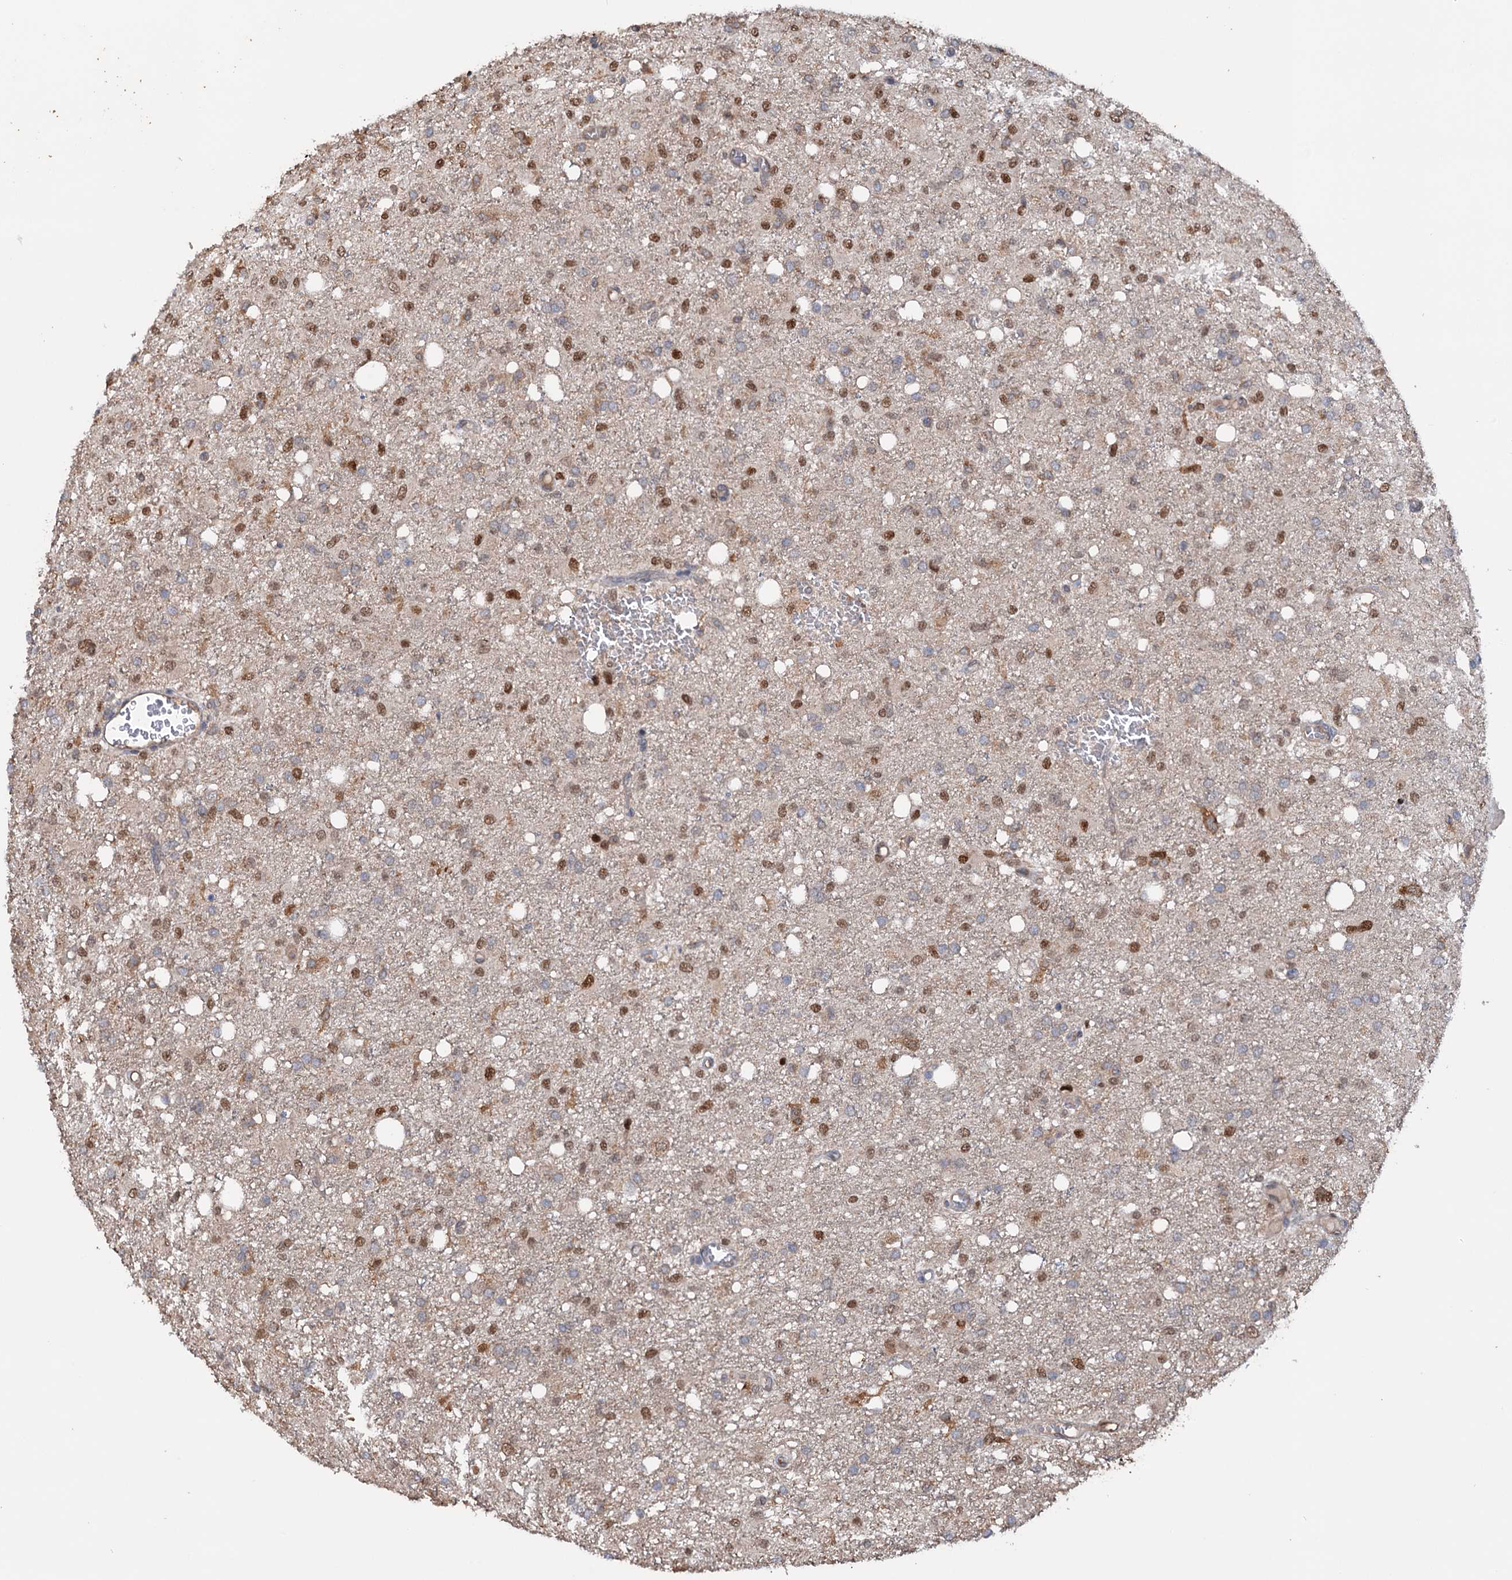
{"staining": {"intensity": "moderate", "quantity": "25%-75%", "location": "cytoplasmic/membranous,nuclear"}, "tissue": "glioma", "cell_type": "Tumor cells", "image_type": "cancer", "snomed": [{"axis": "morphology", "description": "Glioma, malignant, High grade"}, {"axis": "topography", "description": "Brain"}], "caption": "An IHC image of tumor tissue is shown. Protein staining in brown shows moderate cytoplasmic/membranous and nuclear positivity in glioma within tumor cells. The protein is shown in brown color, while the nuclei are stained blue.", "gene": "NCAPD2", "patient": {"sex": "female", "age": 59}}